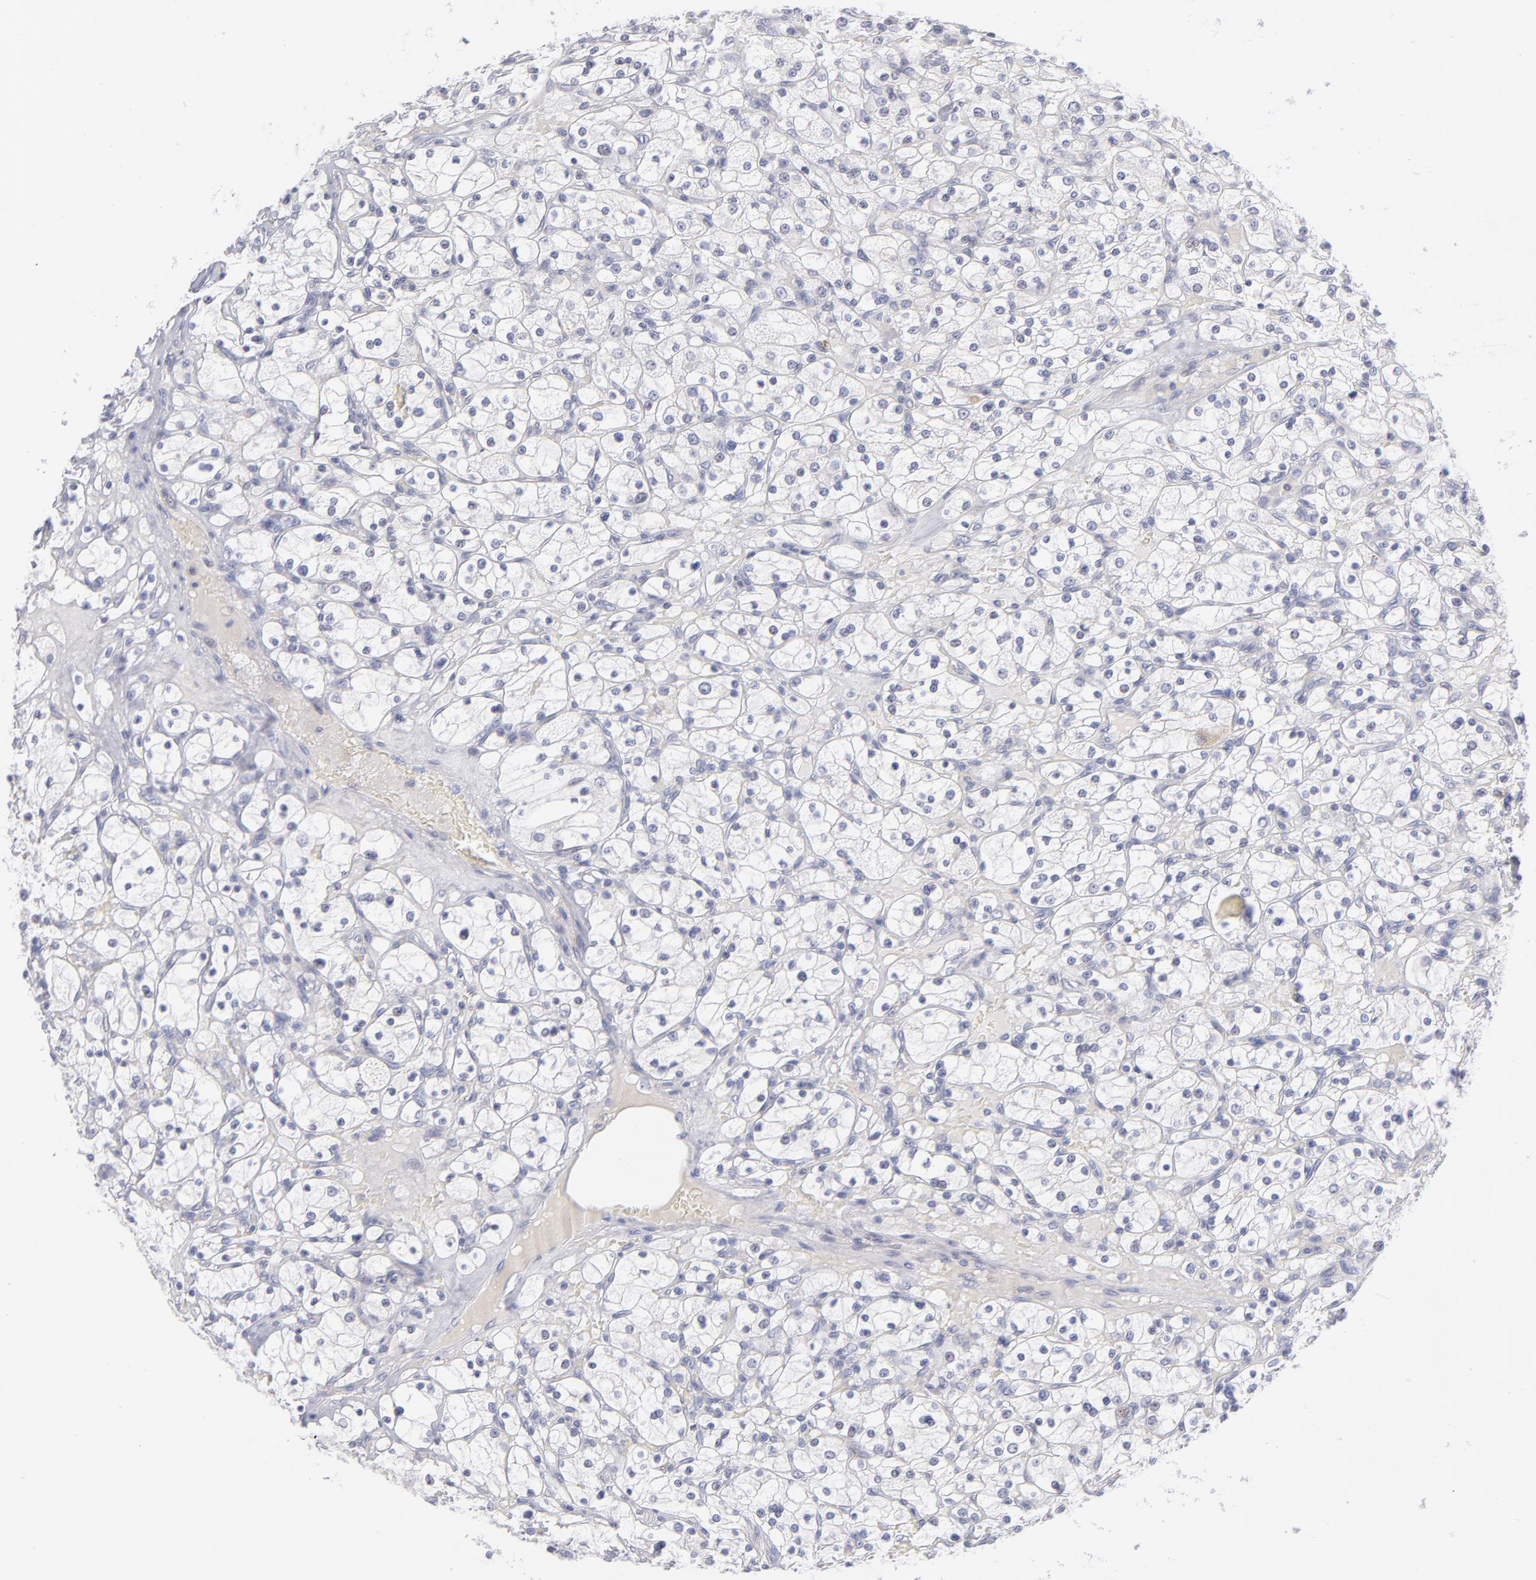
{"staining": {"intensity": "negative", "quantity": "none", "location": "none"}, "tissue": "renal cancer", "cell_type": "Tumor cells", "image_type": "cancer", "snomed": [{"axis": "morphology", "description": "Adenocarcinoma, NOS"}, {"axis": "topography", "description": "Kidney"}], "caption": "Micrograph shows no protein staining in tumor cells of renal adenocarcinoma tissue.", "gene": "MTHFD2", "patient": {"sex": "female", "age": 83}}